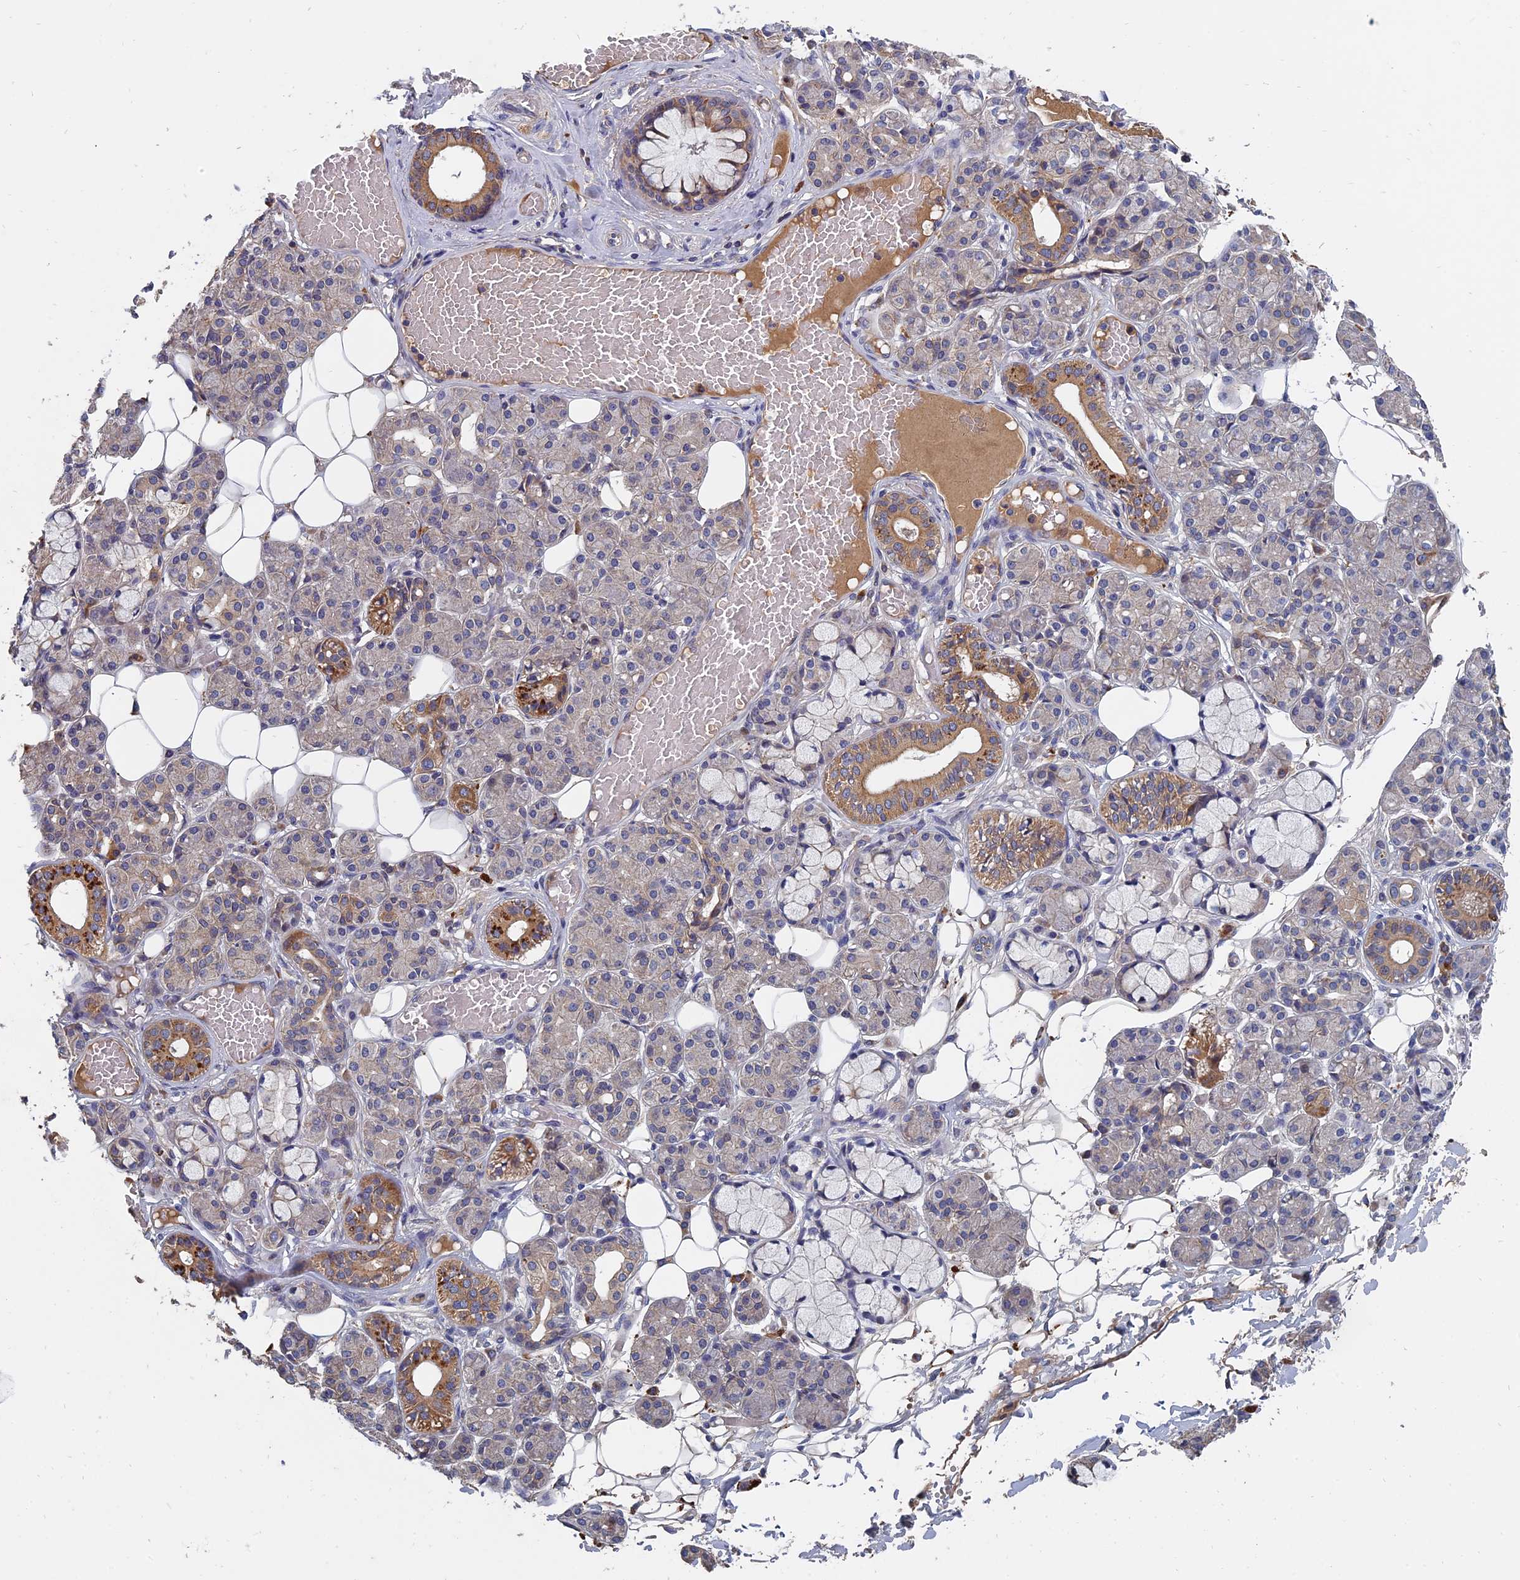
{"staining": {"intensity": "moderate", "quantity": "<25%", "location": "cytoplasmic/membranous"}, "tissue": "salivary gland", "cell_type": "Glandular cells", "image_type": "normal", "snomed": [{"axis": "morphology", "description": "Normal tissue, NOS"}, {"axis": "topography", "description": "Salivary gland"}], "caption": "Protein expression analysis of normal salivary gland demonstrates moderate cytoplasmic/membranous staining in approximately <25% of glandular cells. (IHC, brightfield microscopy, high magnification).", "gene": "SLC33A1", "patient": {"sex": "male", "age": 63}}